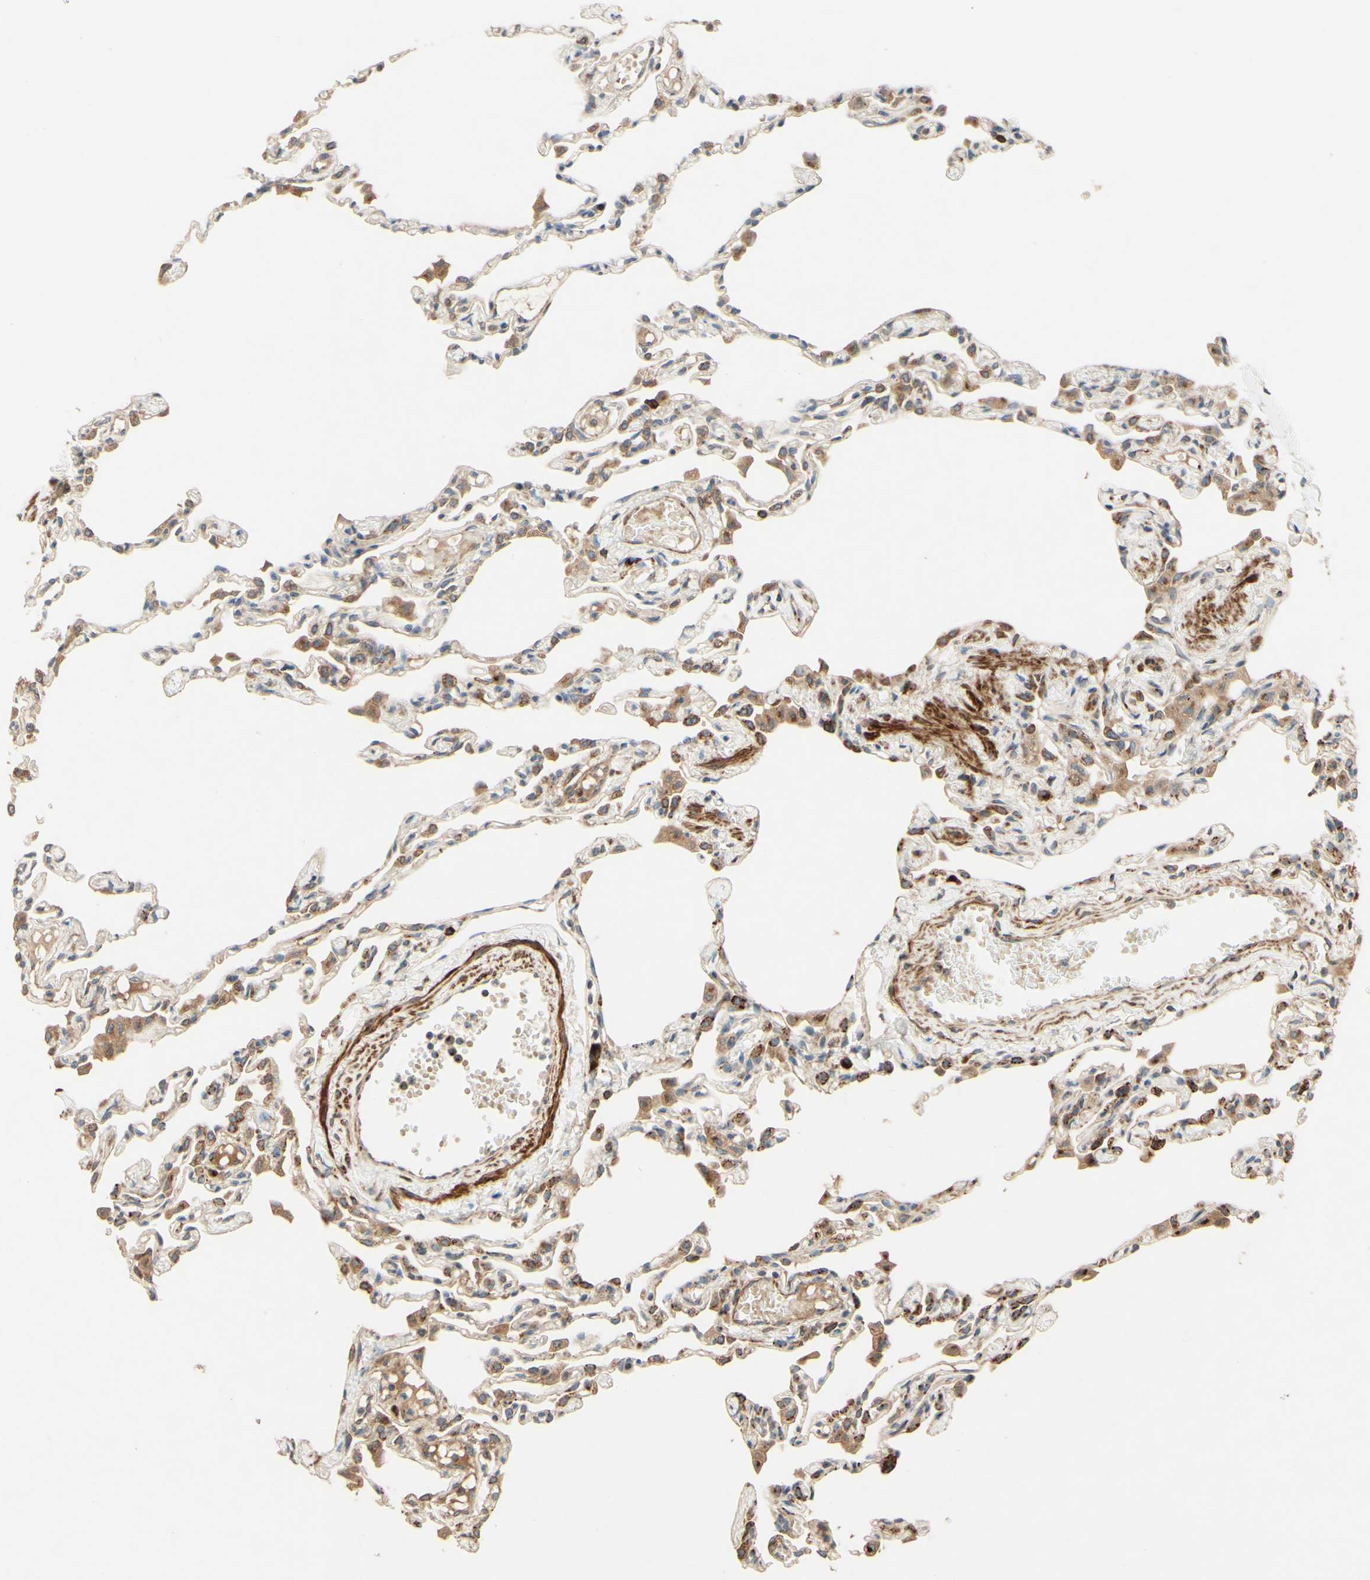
{"staining": {"intensity": "weak", "quantity": "25%-75%", "location": "cytoplasmic/membranous"}, "tissue": "lung", "cell_type": "Alveolar cells", "image_type": "normal", "snomed": [{"axis": "morphology", "description": "Normal tissue, NOS"}, {"axis": "topography", "description": "Lung"}], "caption": "DAB (3,3'-diaminobenzidine) immunohistochemical staining of benign human lung demonstrates weak cytoplasmic/membranous protein expression in approximately 25%-75% of alveolar cells. The staining was performed using DAB, with brown indicating positive protein expression. Nuclei are stained blue with hematoxylin.", "gene": "PTPRU", "patient": {"sex": "female", "age": 49}}